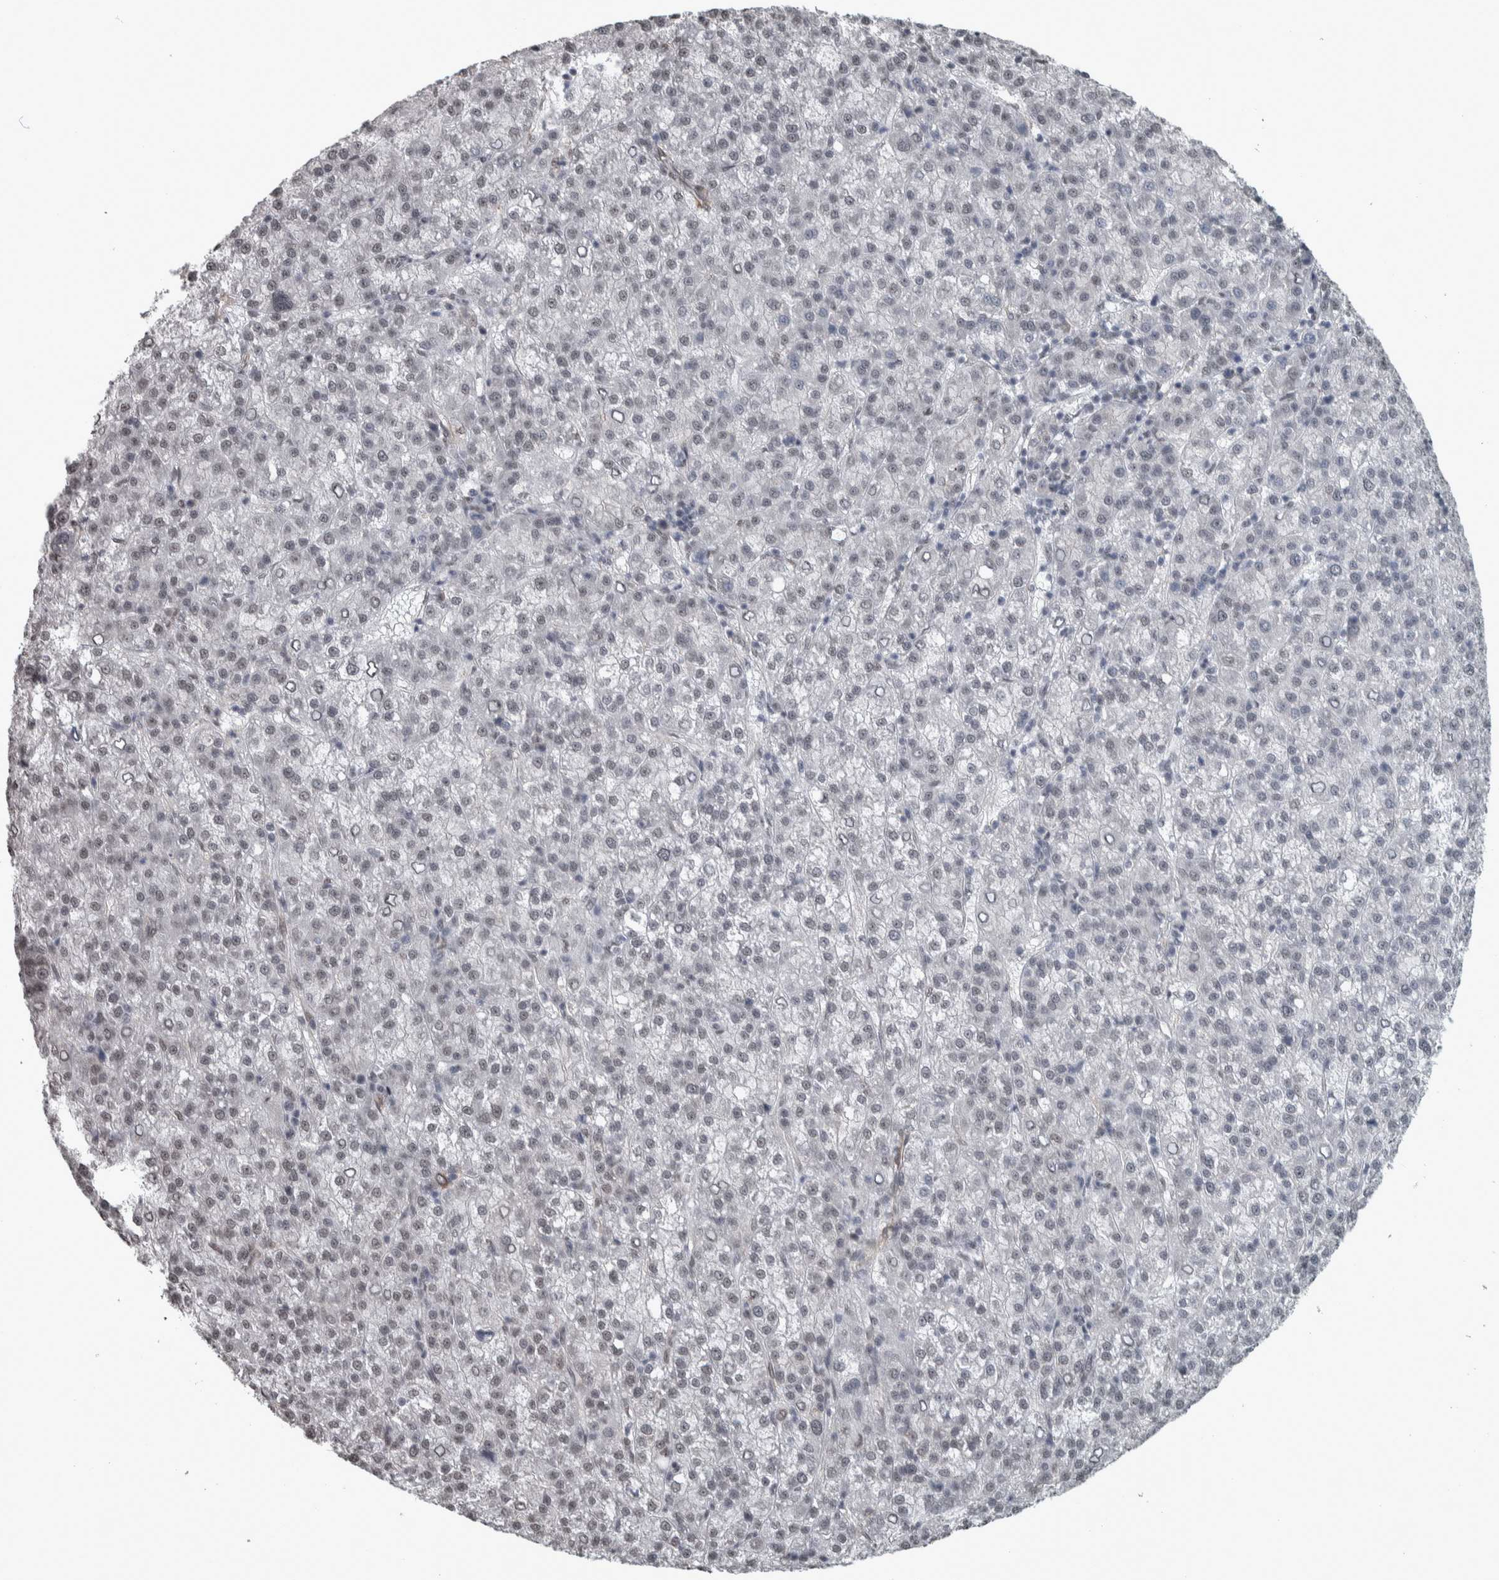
{"staining": {"intensity": "negative", "quantity": "none", "location": "none"}, "tissue": "liver cancer", "cell_type": "Tumor cells", "image_type": "cancer", "snomed": [{"axis": "morphology", "description": "Carcinoma, Hepatocellular, NOS"}, {"axis": "topography", "description": "Liver"}], "caption": "This is a histopathology image of IHC staining of liver cancer, which shows no expression in tumor cells. (DAB IHC with hematoxylin counter stain).", "gene": "DDX42", "patient": {"sex": "female", "age": 58}}